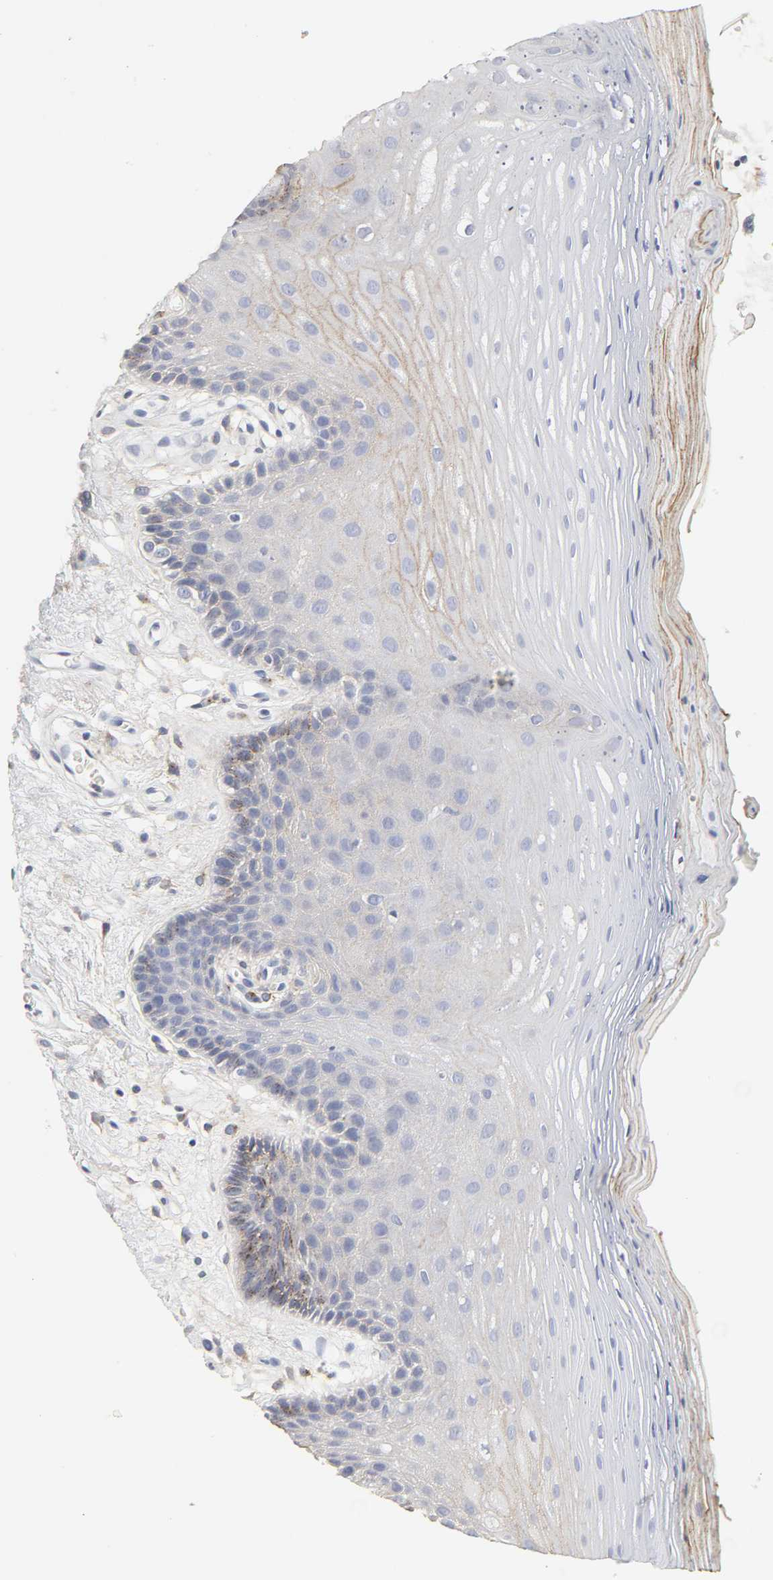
{"staining": {"intensity": "weak", "quantity": "<25%", "location": "cytoplasmic/membranous"}, "tissue": "oral mucosa", "cell_type": "Squamous epithelial cells", "image_type": "normal", "snomed": [{"axis": "morphology", "description": "Normal tissue, NOS"}, {"axis": "morphology", "description": "Squamous cell carcinoma, NOS"}, {"axis": "topography", "description": "Skeletal muscle"}, {"axis": "topography", "description": "Oral tissue"}, {"axis": "topography", "description": "Head-Neck"}], "caption": "The photomicrograph demonstrates no staining of squamous epithelial cells in benign oral mucosa.", "gene": "LRP1", "patient": {"sex": "male", "age": 71}}